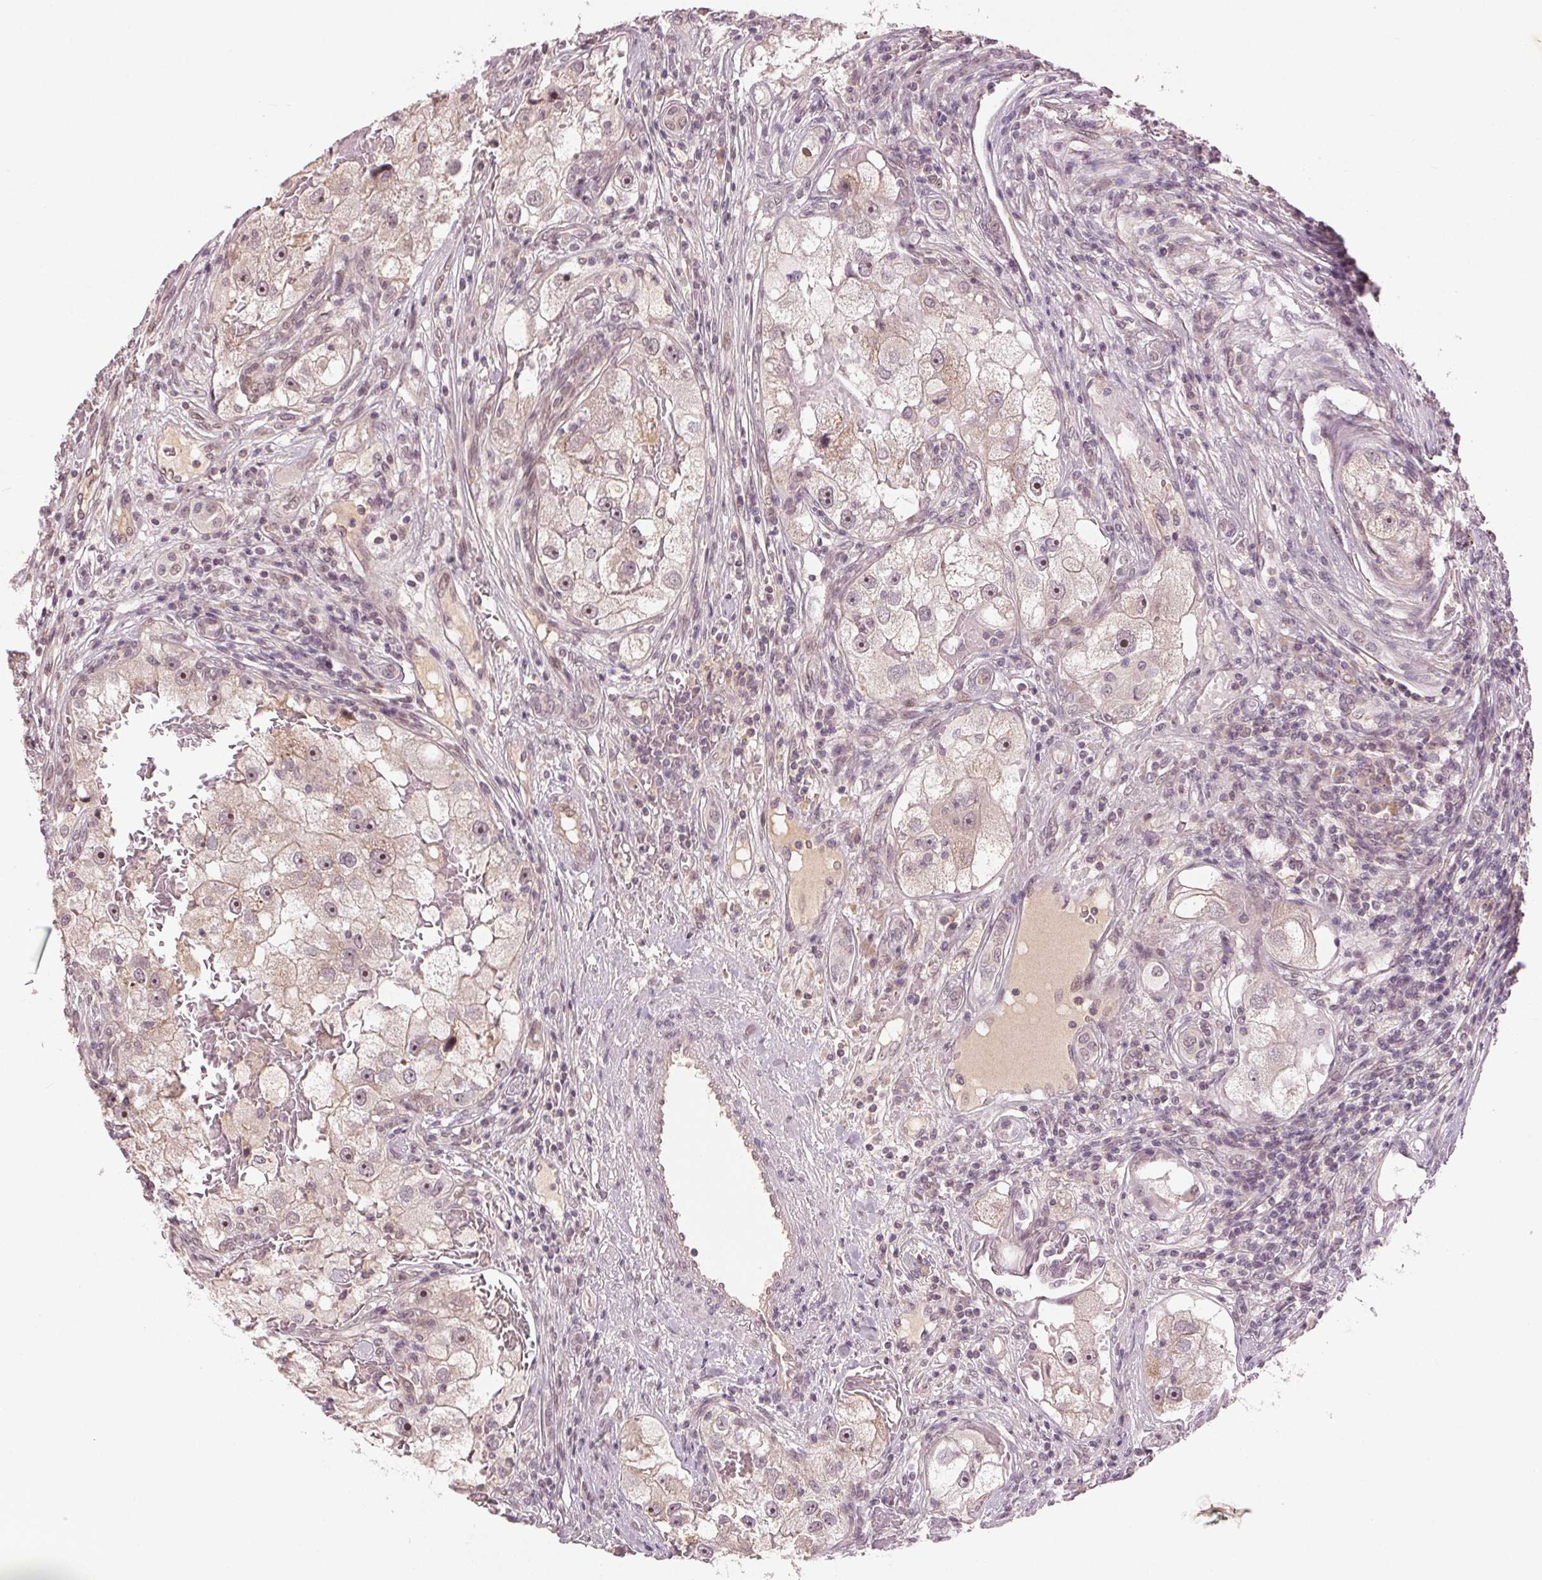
{"staining": {"intensity": "weak", "quantity": "<25%", "location": "cytoplasmic/membranous"}, "tissue": "renal cancer", "cell_type": "Tumor cells", "image_type": "cancer", "snomed": [{"axis": "morphology", "description": "Adenocarcinoma, NOS"}, {"axis": "topography", "description": "Kidney"}], "caption": "The micrograph shows no significant positivity in tumor cells of renal adenocarcinoma.", "gene": "TUB", "patient": {"sex": "male", "age": 63}}